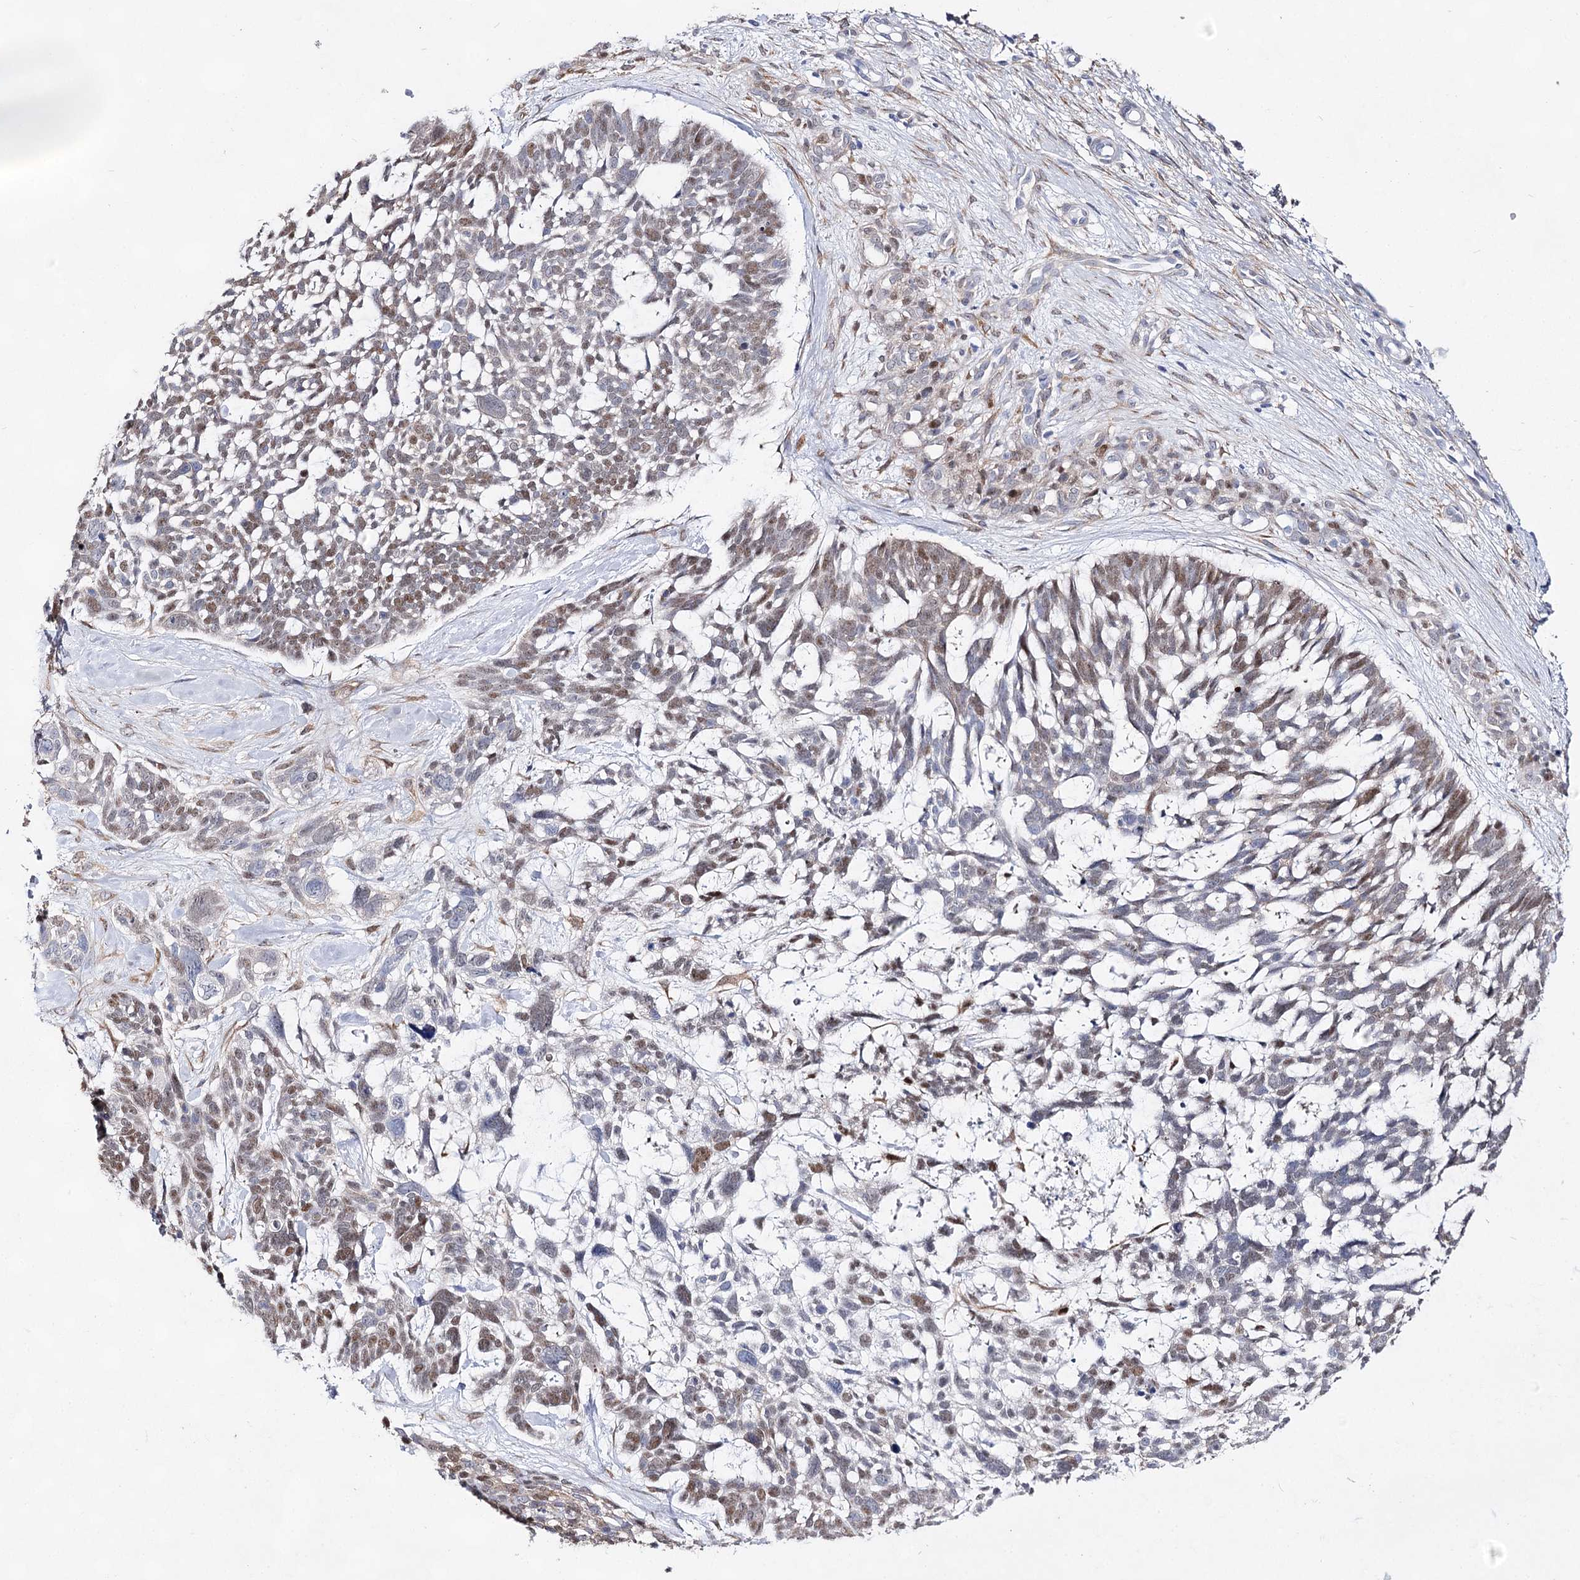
{"staining": {"intensity": "moderate", "quantity": "25%-75%", "location": "nuclear"}, "tissue": "skin cancer", "cell_type": "Tumor cells", "image_type": "cancer", "snomed": [{"axis": "morphology", "description": "Basal cell carcinoma"}, {"axis": "topography", "description": "Skin"}], "caption": "Immunohistochemistry micrograph of neoplastic tissue: skin basal cell carcinoma stained using immunohistochemistry shows medium levels of moderate protein expression localized specifically in the nuclear of tumor cells, appearing as a nuclear brown color.", "gene": "UGDH", "patient": {"sex": "male", "age": 88}}